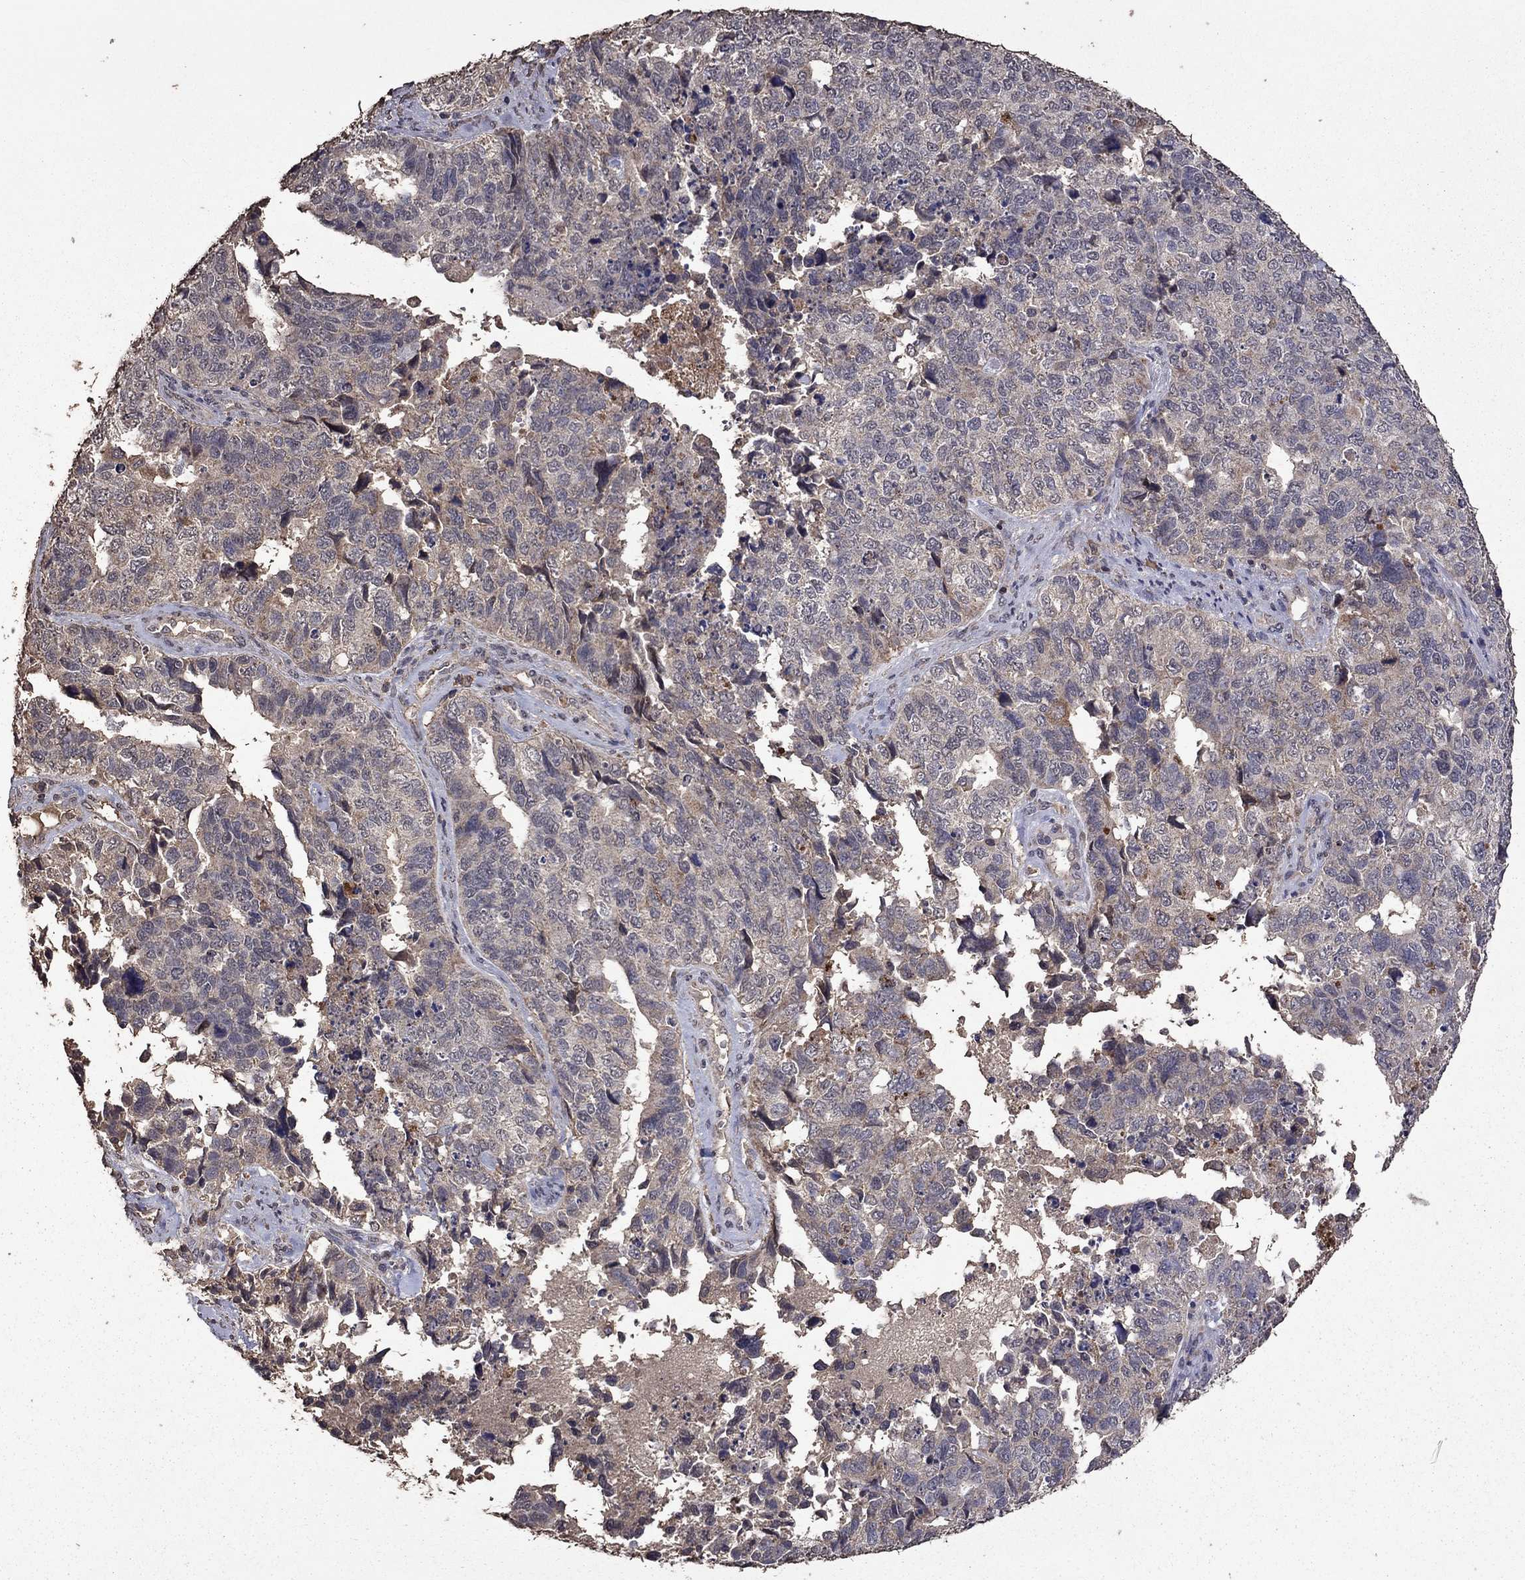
{"staining": {"intensity": "negative", "quantity": "none", "location": "none"}, "tissue": "cervical cancer", "cell_type": "Tumor cells", "image_type": "cancer", "snomed": [{"axis": "morphology", "description": "Squamous cell carcinoma, NOS"}, {"axis": "topography", "description": "Cervix"}], "caption": "A micrograph of human cervical cancer is negative for staining in tumor cells.", "gene": "SERPINA5", "patient": {"sex": "female", "age": 63}}